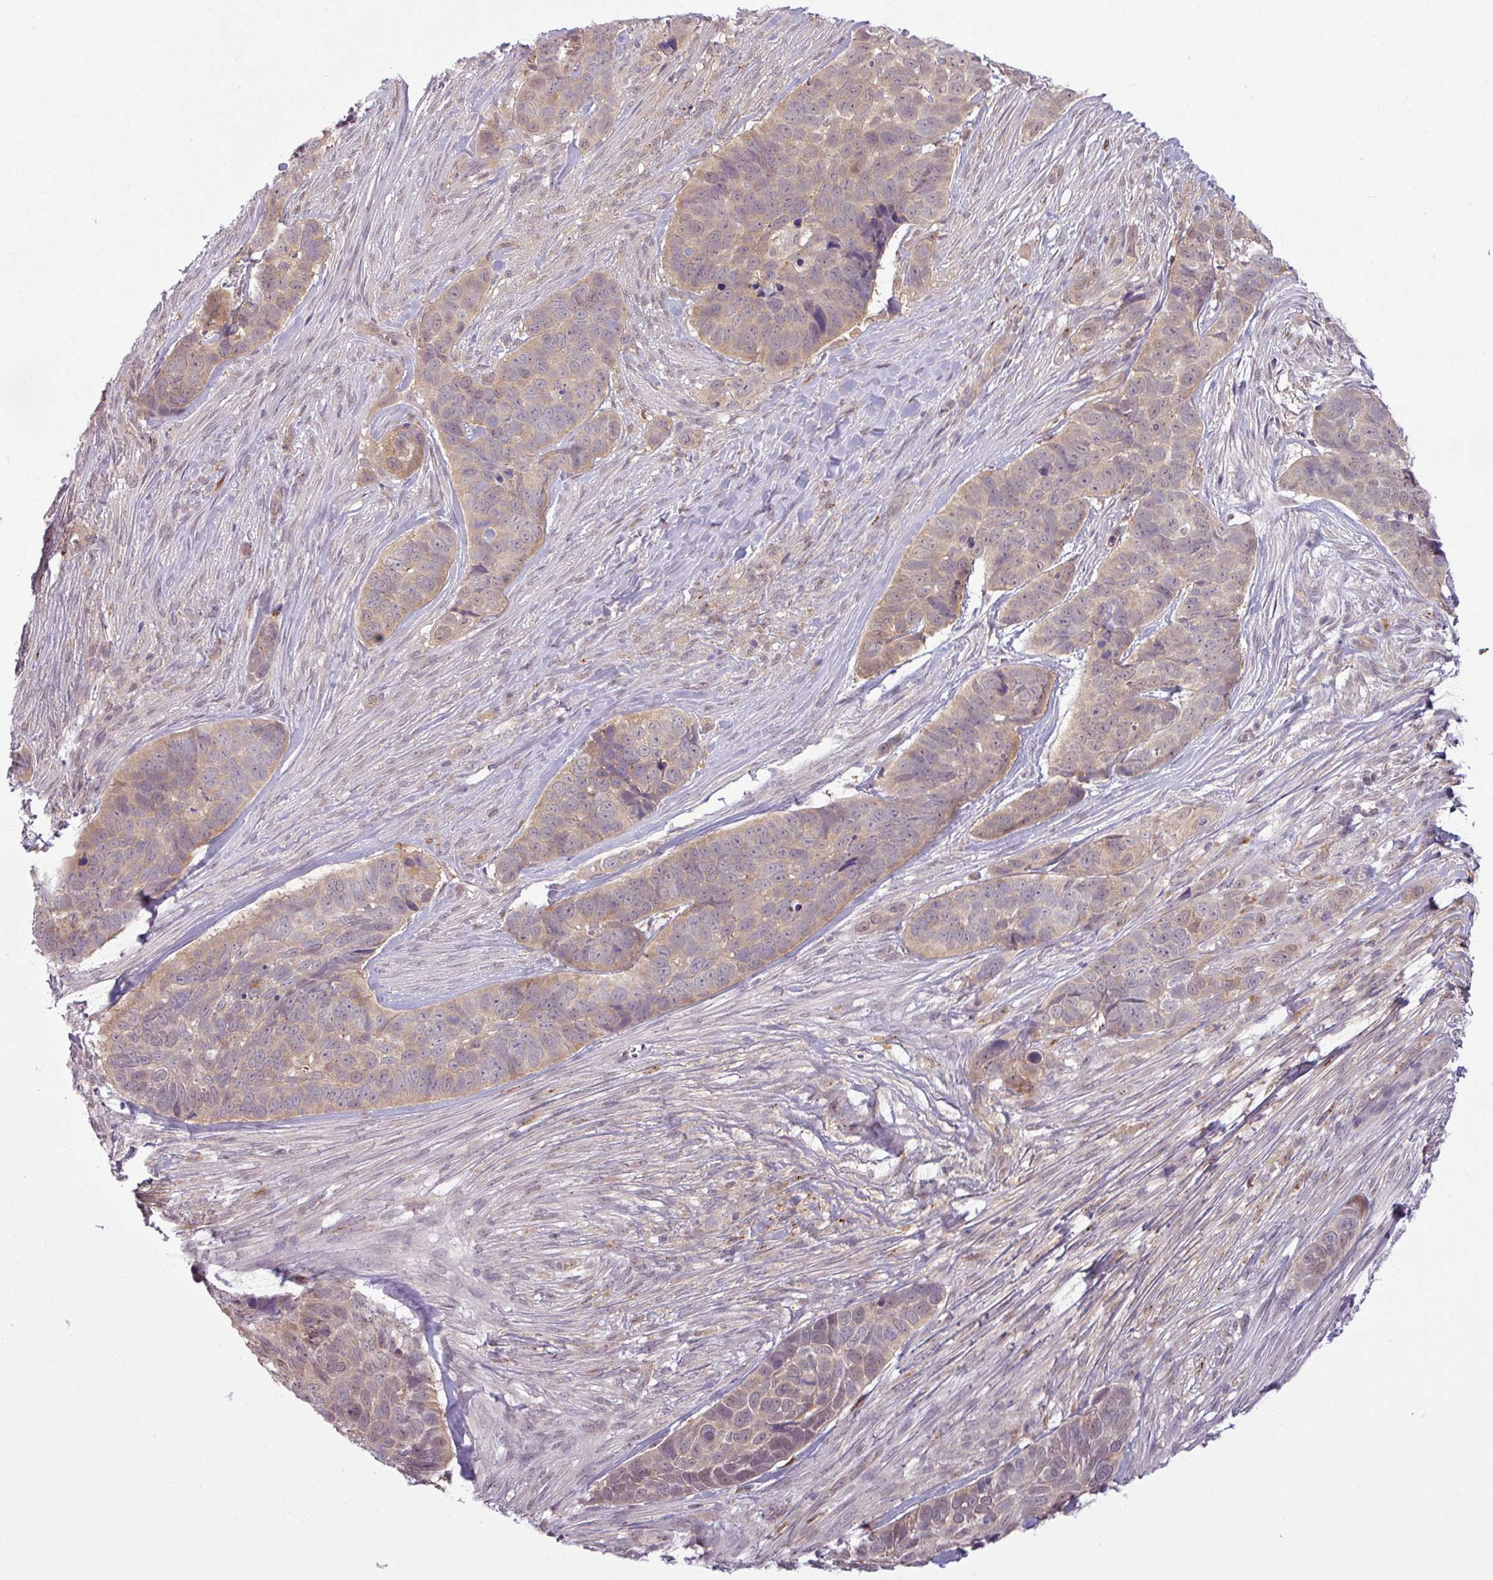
{"staining": {"intensity": "moderate", "quantity": "25%-75%", "location": "cytoplasmic/membranous,nuclear"}, "tissue": "skin cancer", "cell_type": "Tumor cells", "image_type": "cancer", "snomed": [{"axis": "morphology", "description": "Basal cell carcinoma"}, {"axis": "topography", "description": "Skin"}], "caption": "Immunohistochemical staining of skin basal cell carcinoma reveals medium levels of moderate cytoplasmic/membranous and nuclear protein positivity in about 25%-75% of tumor cells. The staining was performed using DAB, with brown indicating positive protein expression. Nuclei are stained blue with hematoxylin.", "gene": "CCDC144A", "patient": {"sex": "female", "age": 82}}